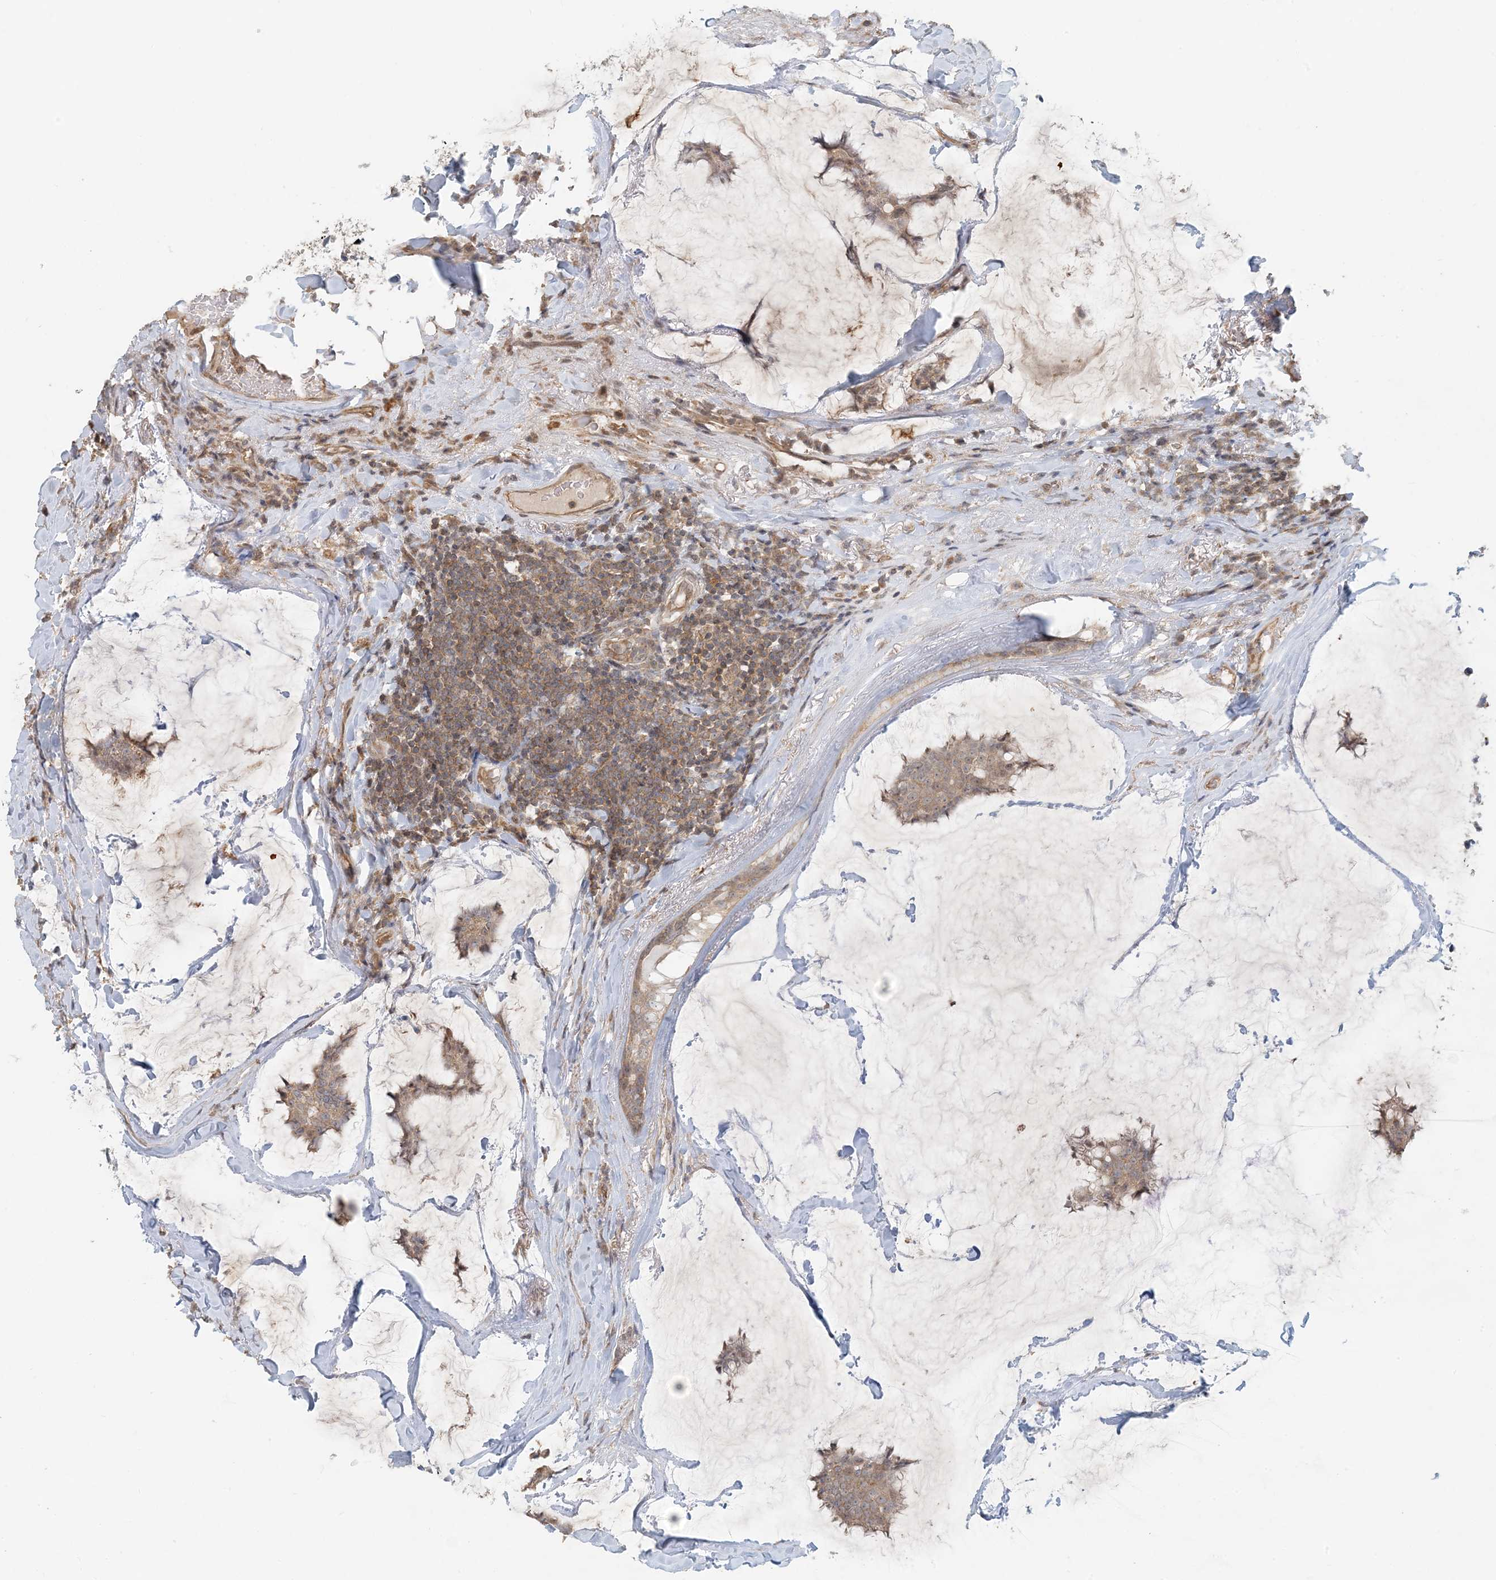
{"staining": {"intensity": "weak", "quantity": ">75%", "location": "cytoplasmic/membranous"}, "tissue": "breast cancer", "cell_type": "Tumor cells", "image_type": "cancer", "snomed": [{"axis": "morphology", "description": "Duct carcinoma"}, {"axis": "topography", "description": "Breast"}], "caption": "Breast invasive ductal carcinoma stained with a protein marker displays weak staining in tumor cells.", "gene": "OBI1", "patient": {"sex": "female", "age": 93}}